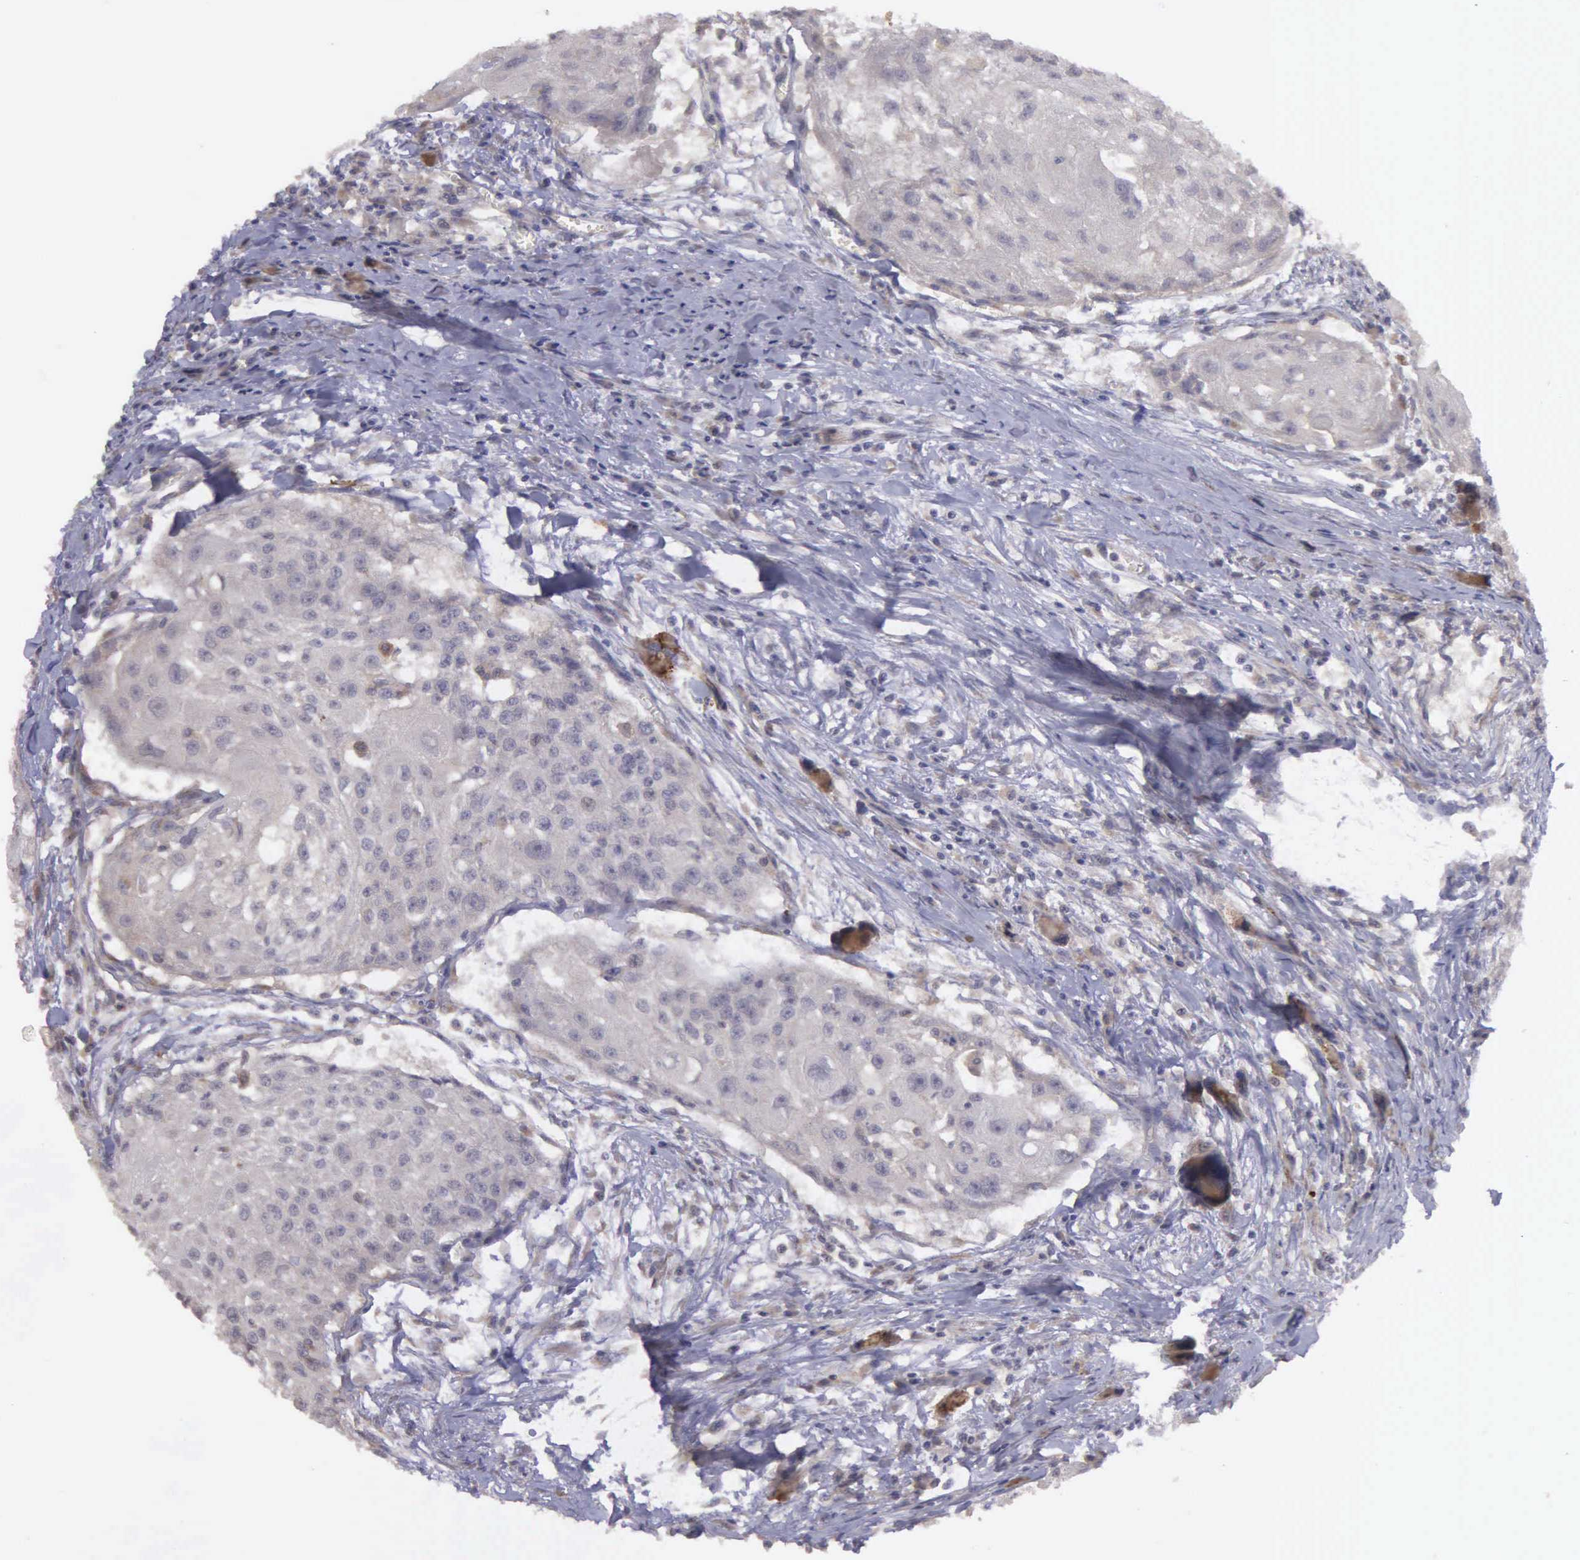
{"staining": {"intensity": "weak", "quantity": "<25%", "location": "cytoplasmic/membranous"}, "tissue": "head and neck cancer", "cell_type": "Tumor cells", "image_type": "cancer", "snomed": [{"axis": "morphology", "description": "Squamous cell carcinoma, NOS"}, {"axis": "topography", "description": "Head-Neck"}], "caption": "IHC of human squamous cell carcinoma (head and neck) exhibits no expression in tumor cells.", "gene": "RTL10", "patient": {"sex": "male", "age": 64}}